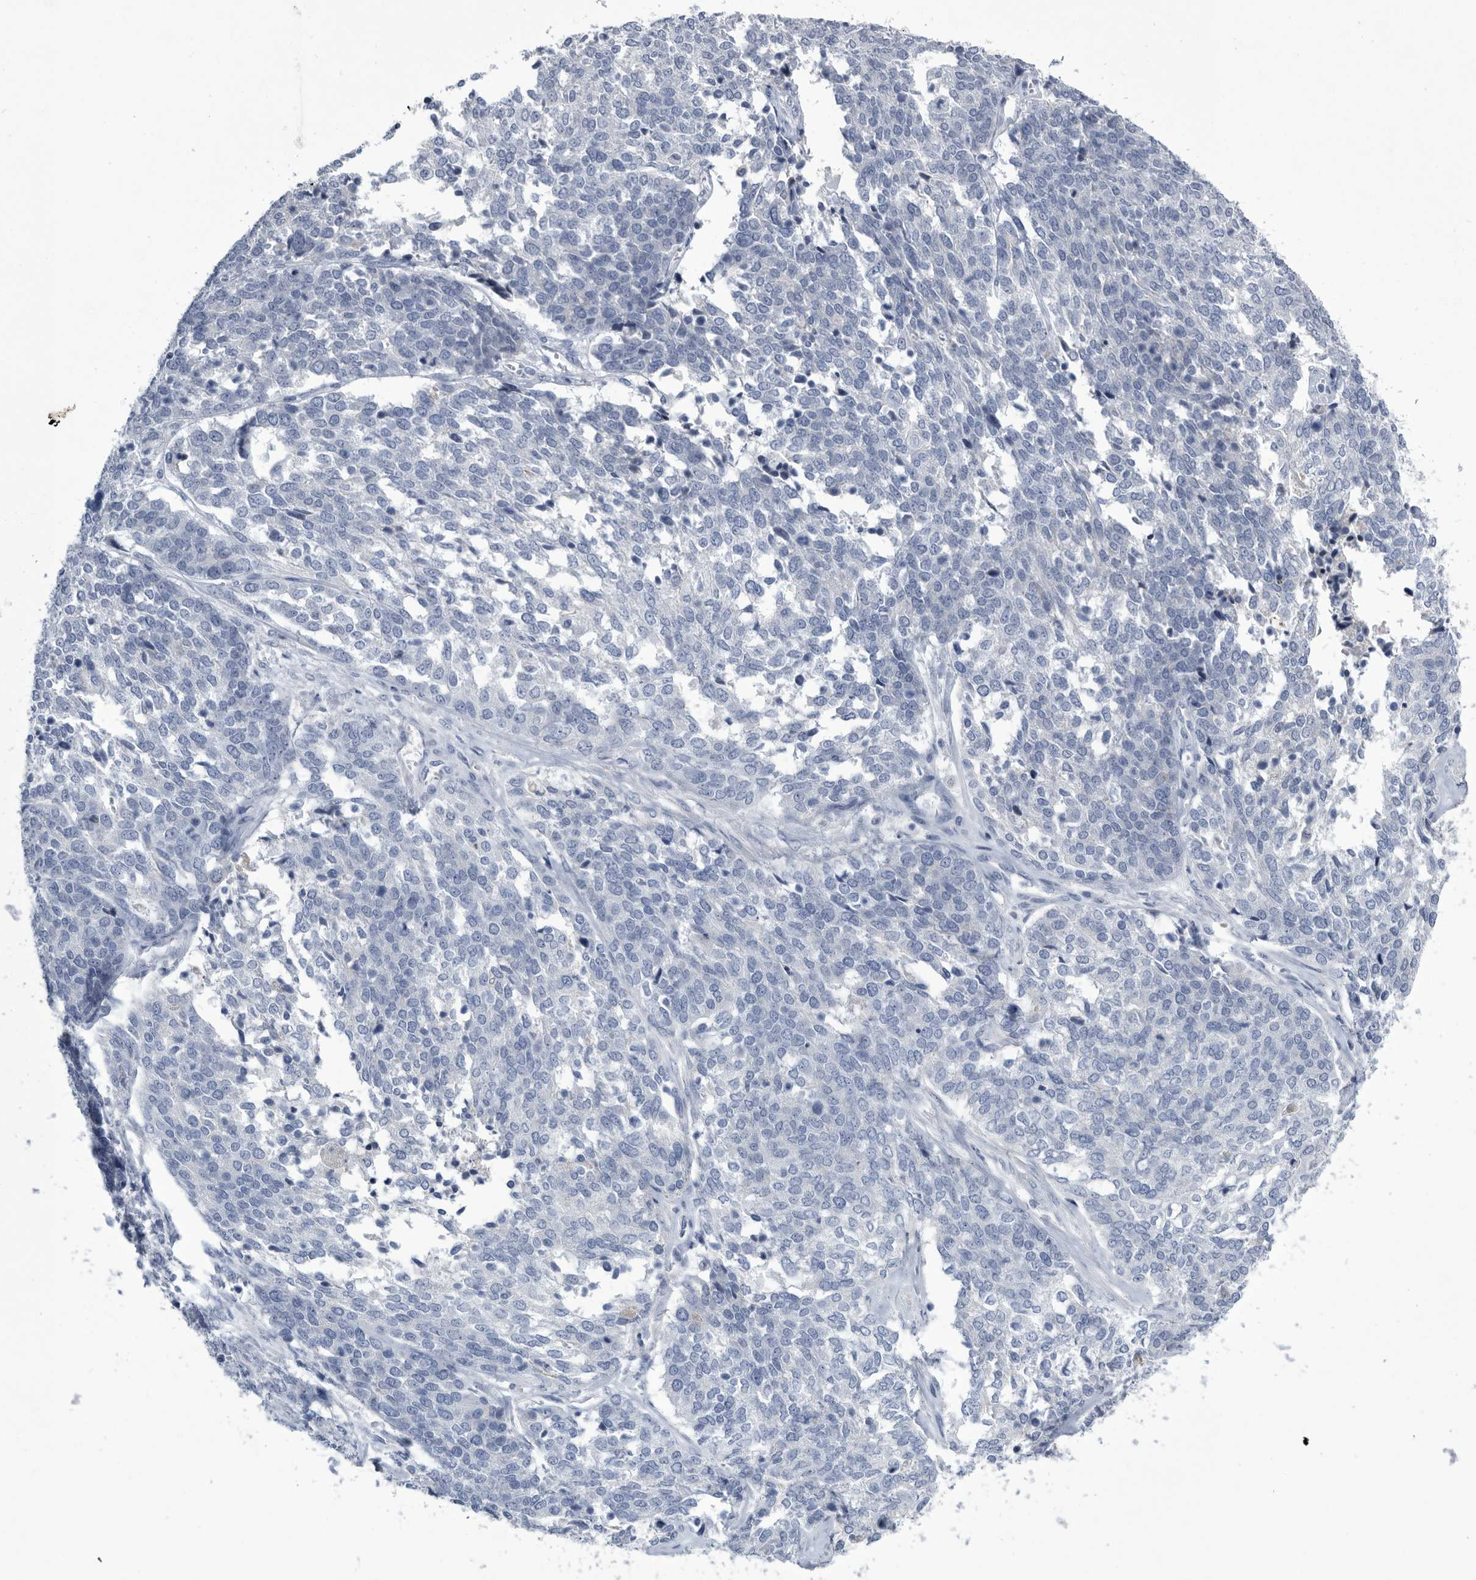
{"staining": {"intensity": "negative", "quantity": "none", "location": "none"}, "tissue": "ovarian cancer", "cell_type": "Tumor cells", "image_type": "cancer", "snomed": [{"axis": "morphology", "description": "Cystadenocarcinoma, serous, NOS"}, {"axis": "topography", "description": "Ovary"}], "caption": "Ovarian cancer (serous cystadenocarcinoma) stained for a protein using immunohistochemistry (IHC) demonstrates no staining tumor cells.", "gene": "BTBD6", "patient": {"sex": "female", "age": 44}}